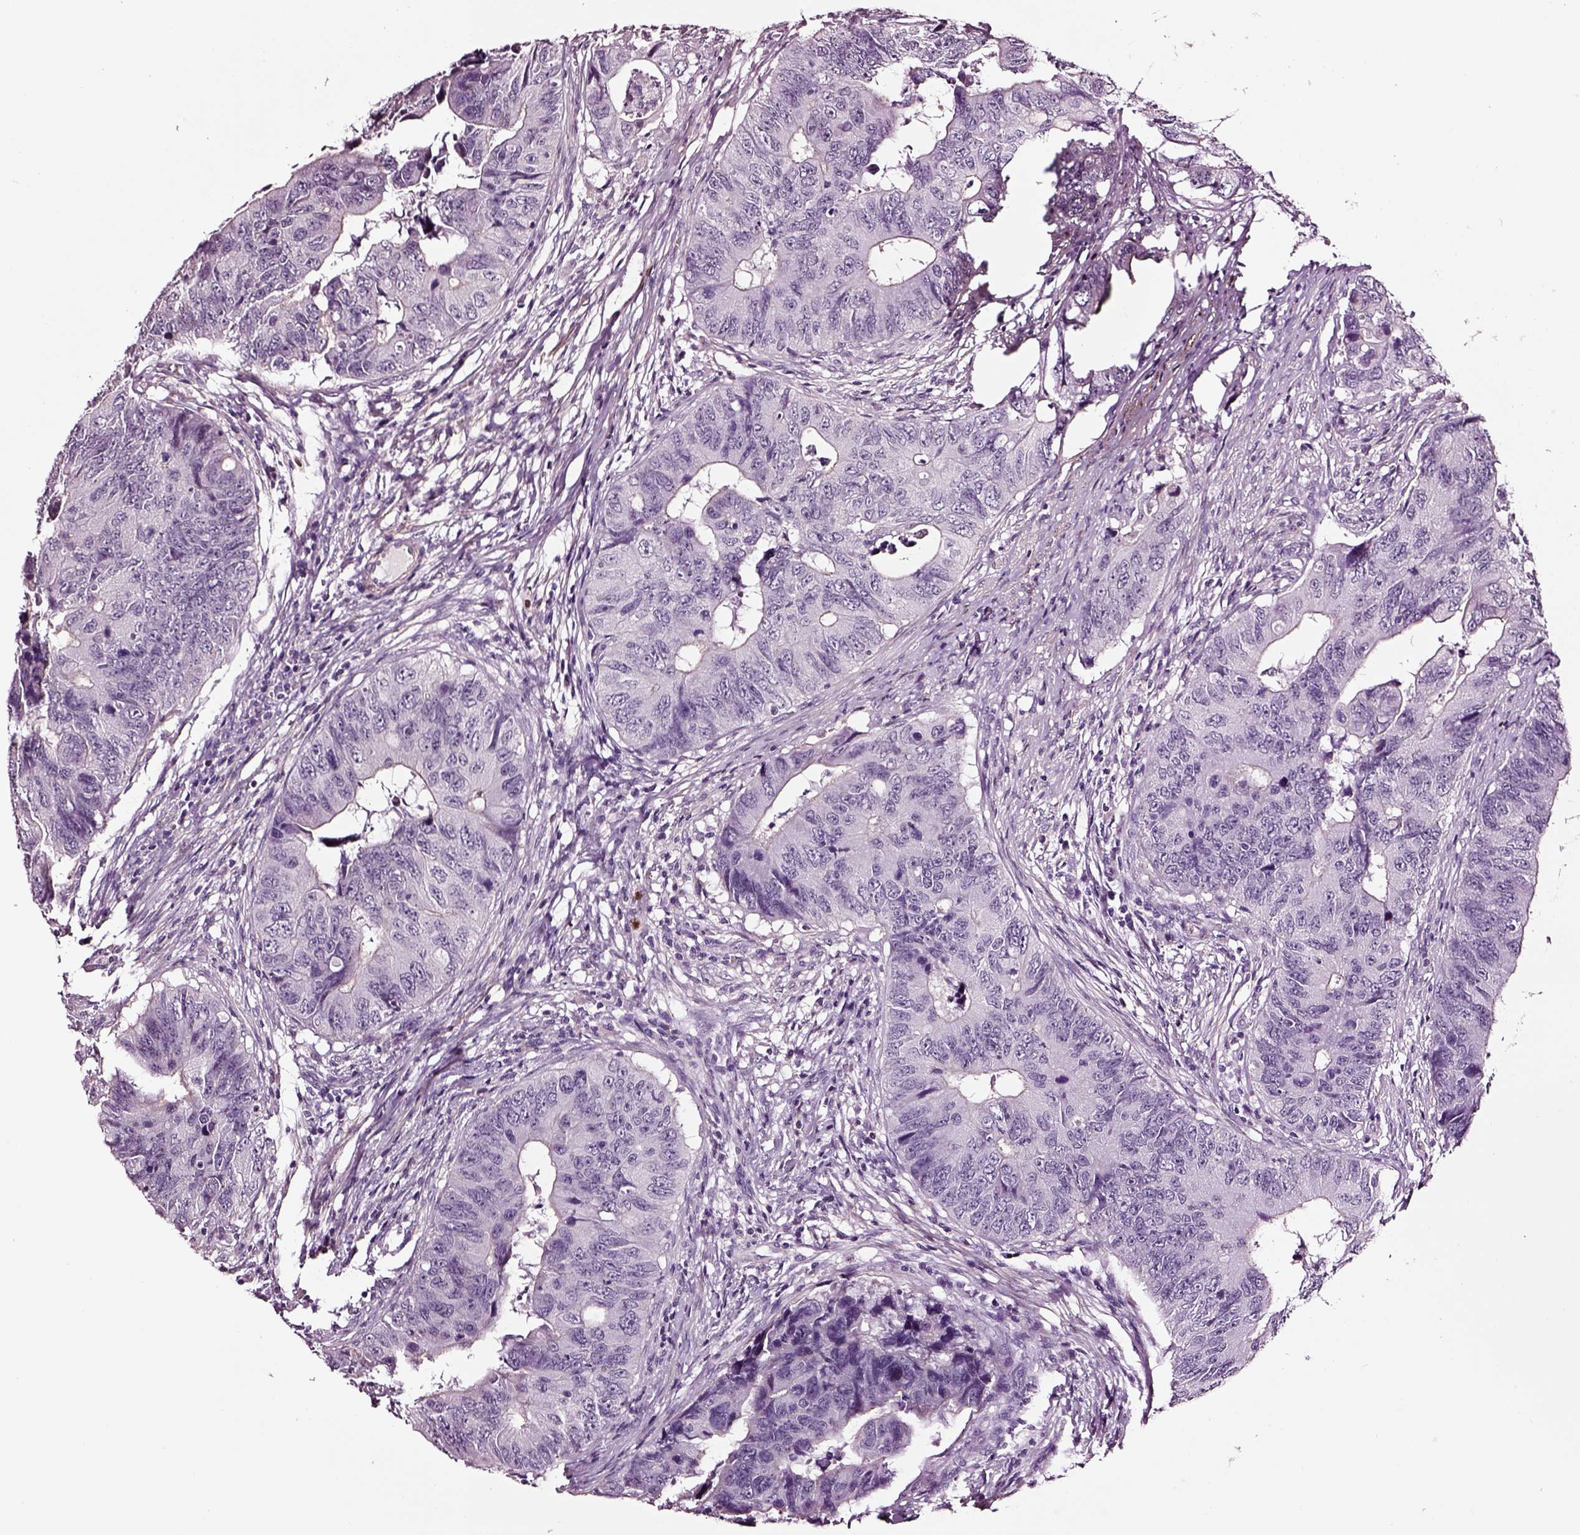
{"staining": {"intensity": "negative", "quantity": "none", "location": "none"}, "tissue": "colorectal cancer", "cell_type": "Tumor cells", "image_type": "cancer", "snomed": [{"axis": "morphology", "description": "Adenocarcinoma, NOS"}, {"axis": "topography", "description": "Colon"}], "caption": "Human colorectal adenocarcinoma stained for a protein using immunohistochemistry exhibits no staining in tumor cells.", "gene": "SOX10", "patient": {"sex": "female", "age": 82}}